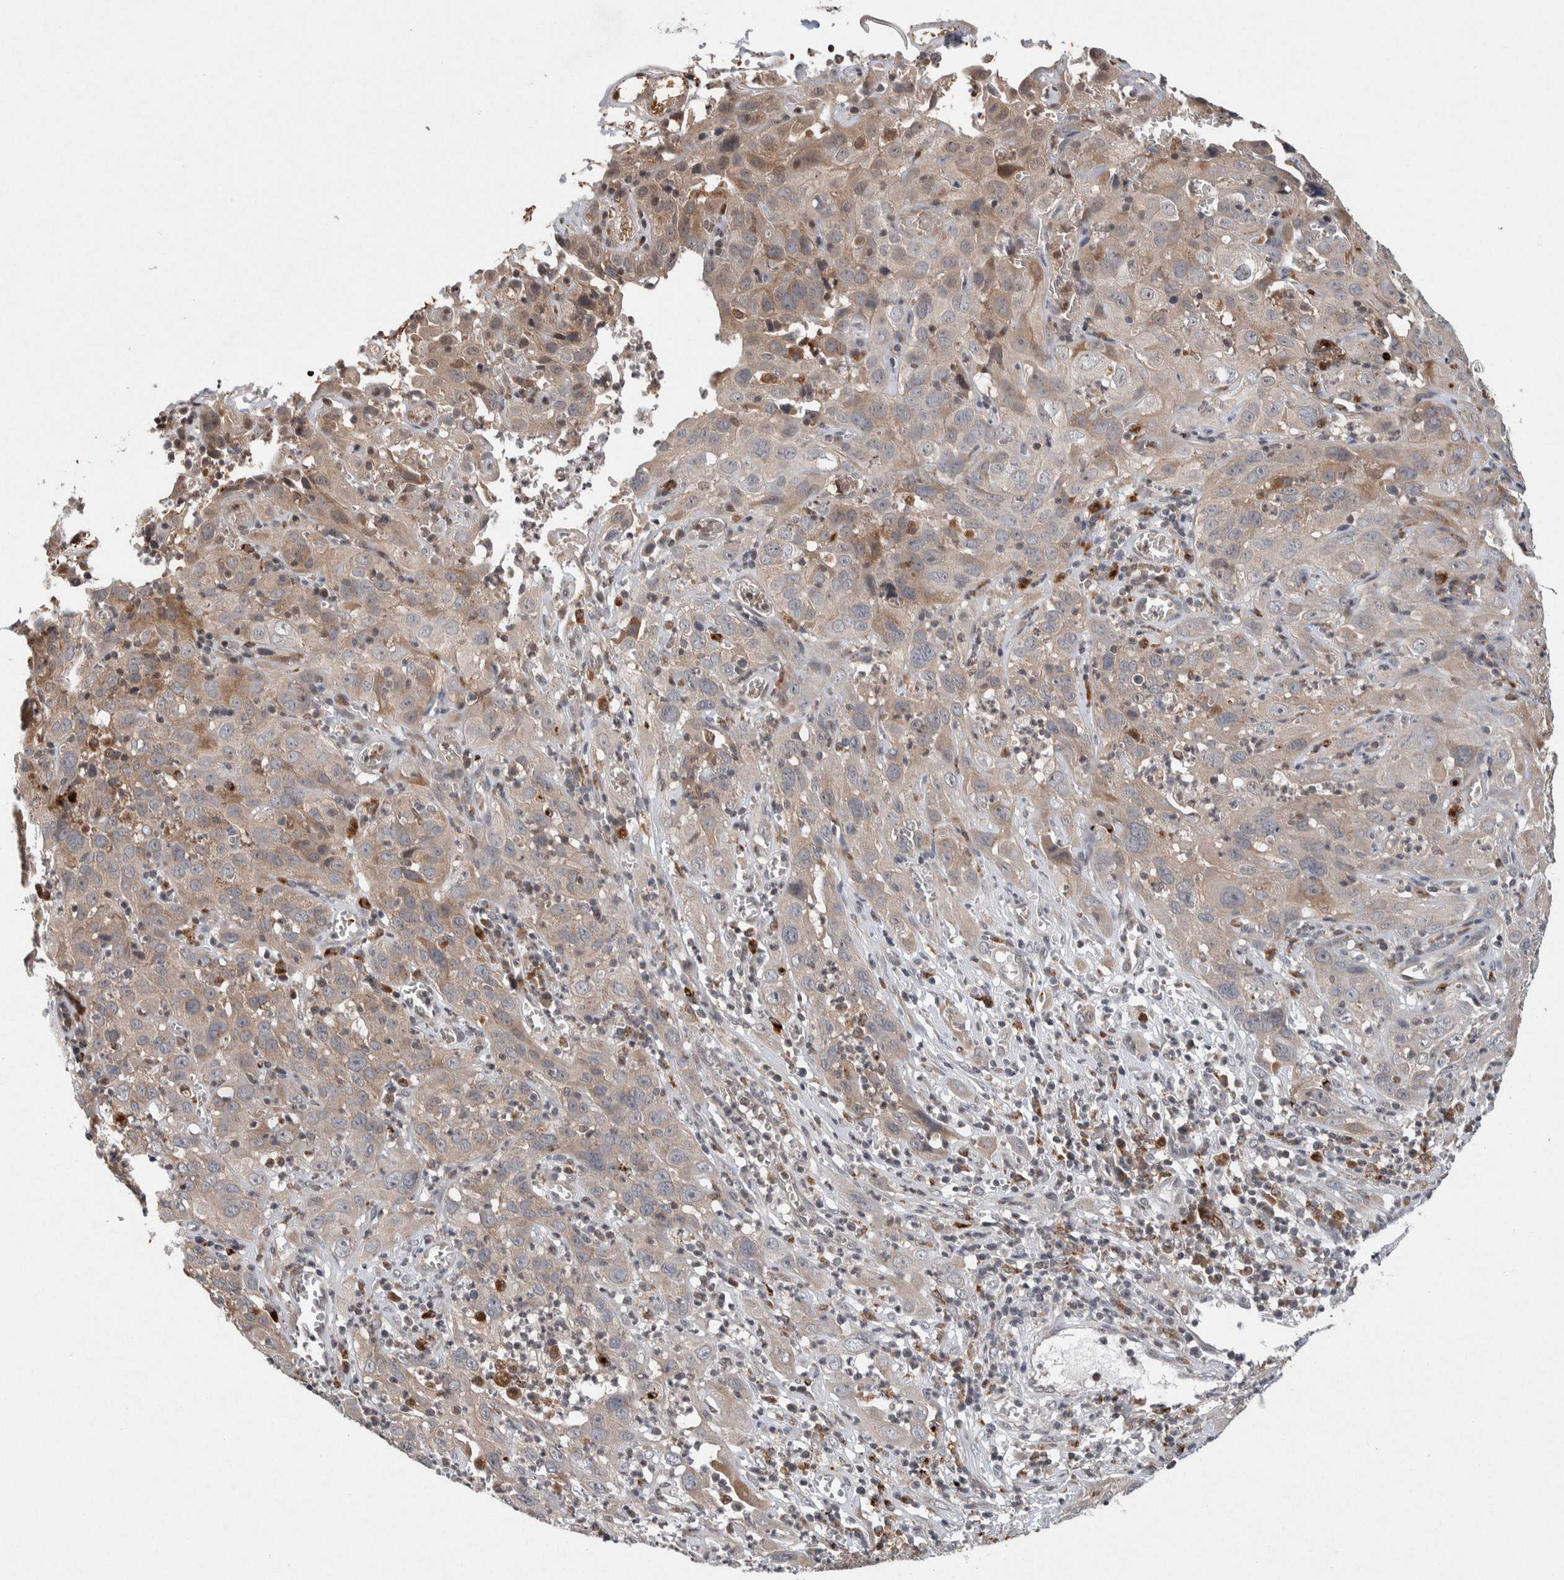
{"staining": {"intensity": "weak", "quantity": "25%-75%", "location": "cytoplasmic/membranous"}, "tissue": "cervical cancer", "cell_type": "Tumor cells", "image_type": "cancer", "snomed": [{"axis": "morphology", "description": "Squamous cell carcinoma, NOS"}, {"axis": "topography", "description": "Cervix"}], "caption": "DAB (3,3'-diaminobenzidine) immunohistochemical staining of human cervical cancer (squamous cell carcinoma) demonstrates weak cytoplasmic/membranous protein staining in approximately 25%-75% of tumor cells.", "gene": "KCNK1", "patient": {"sex": "female", "age": 32}}